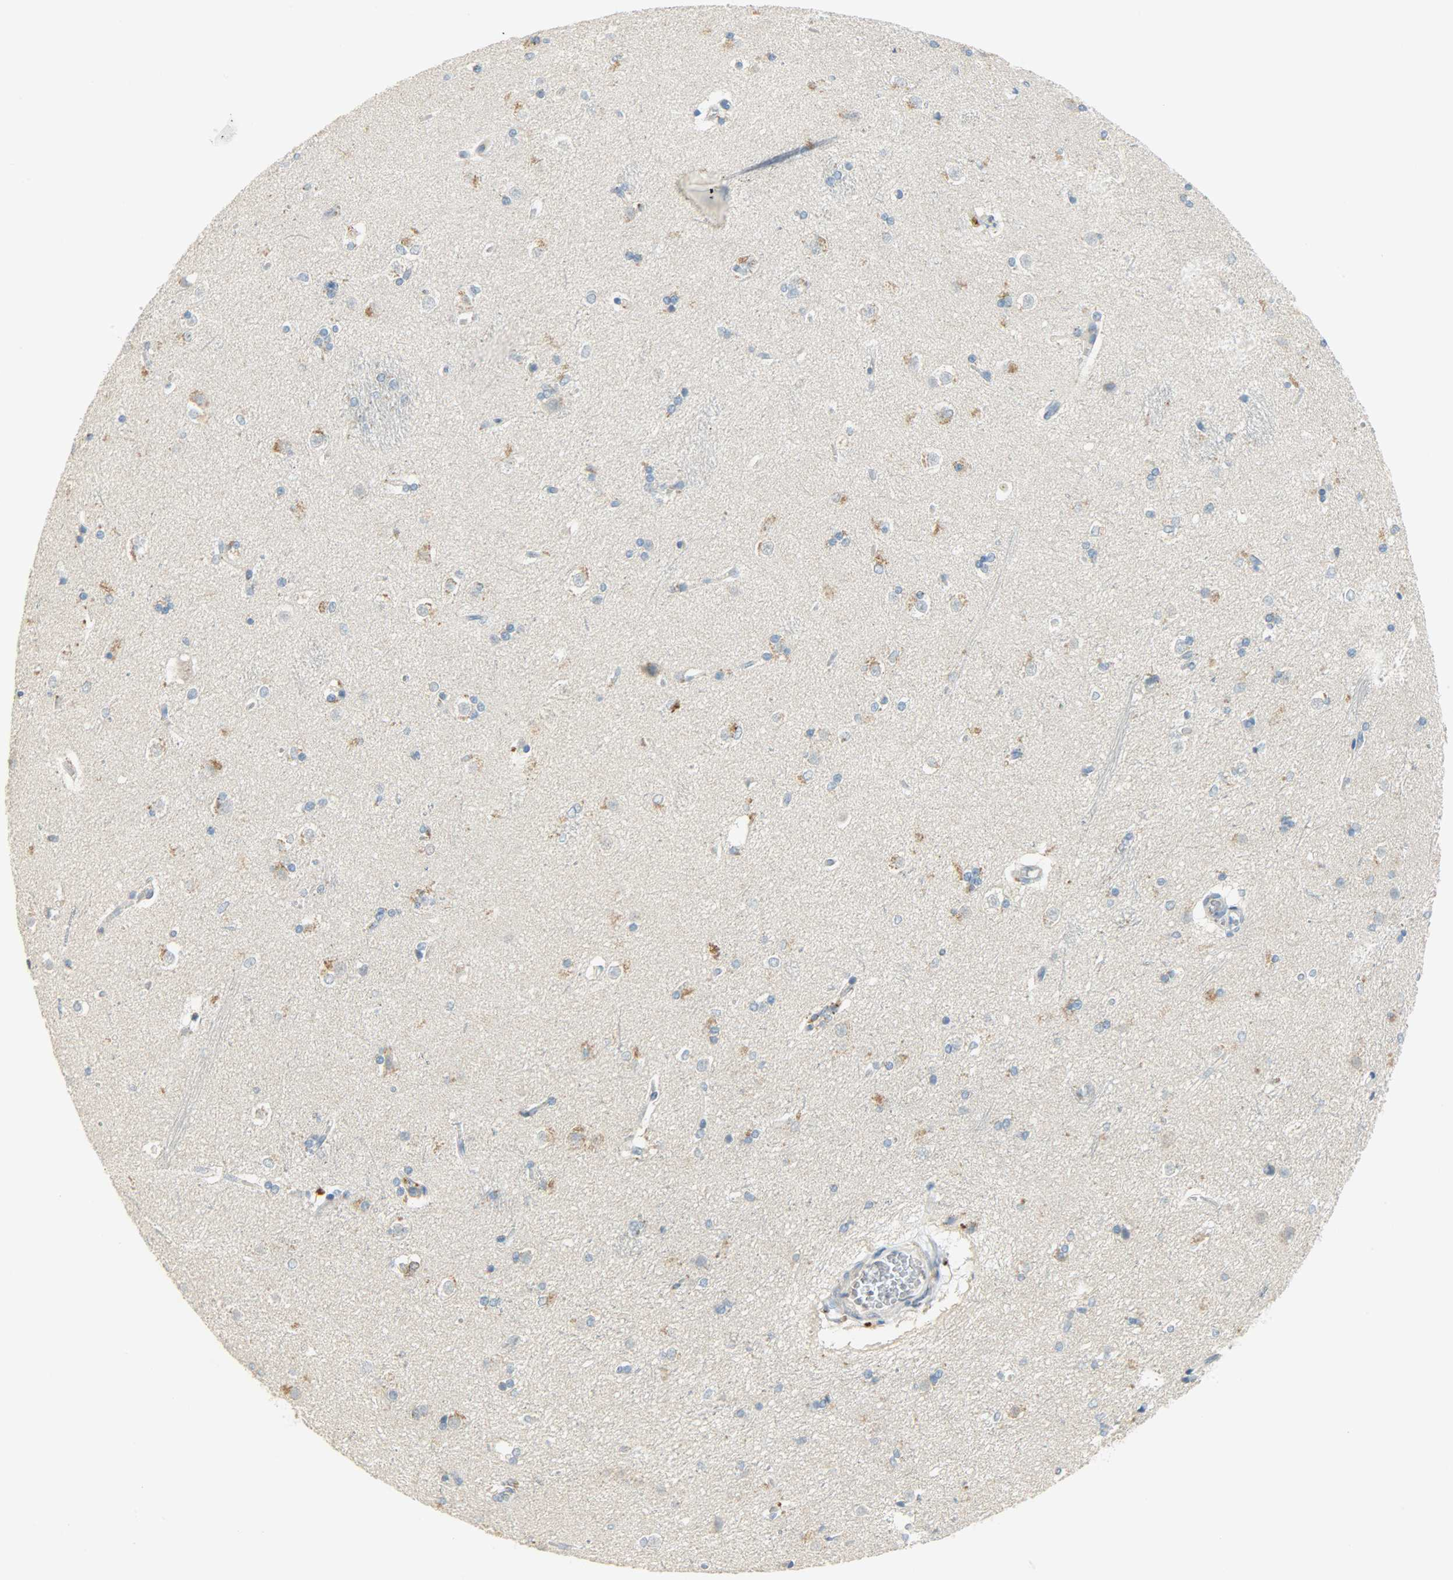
{"staining": {"intensity": "negative", "quantity": "none", "location": "none"}, "tissue": "caudate", "cell_type": "Glial cells", "image_type": "normal", "snomed": [{"axis": "morphology", "description": "Normal tissue, NOS"}, {"axis": "topography", "description": "Lateral ventricle wall"}], "caption": "Image shows no significant protein expression in glial cells of benign caudate.", "gene": "JUNB", "patient": {"sex": "female", "age": 19}}